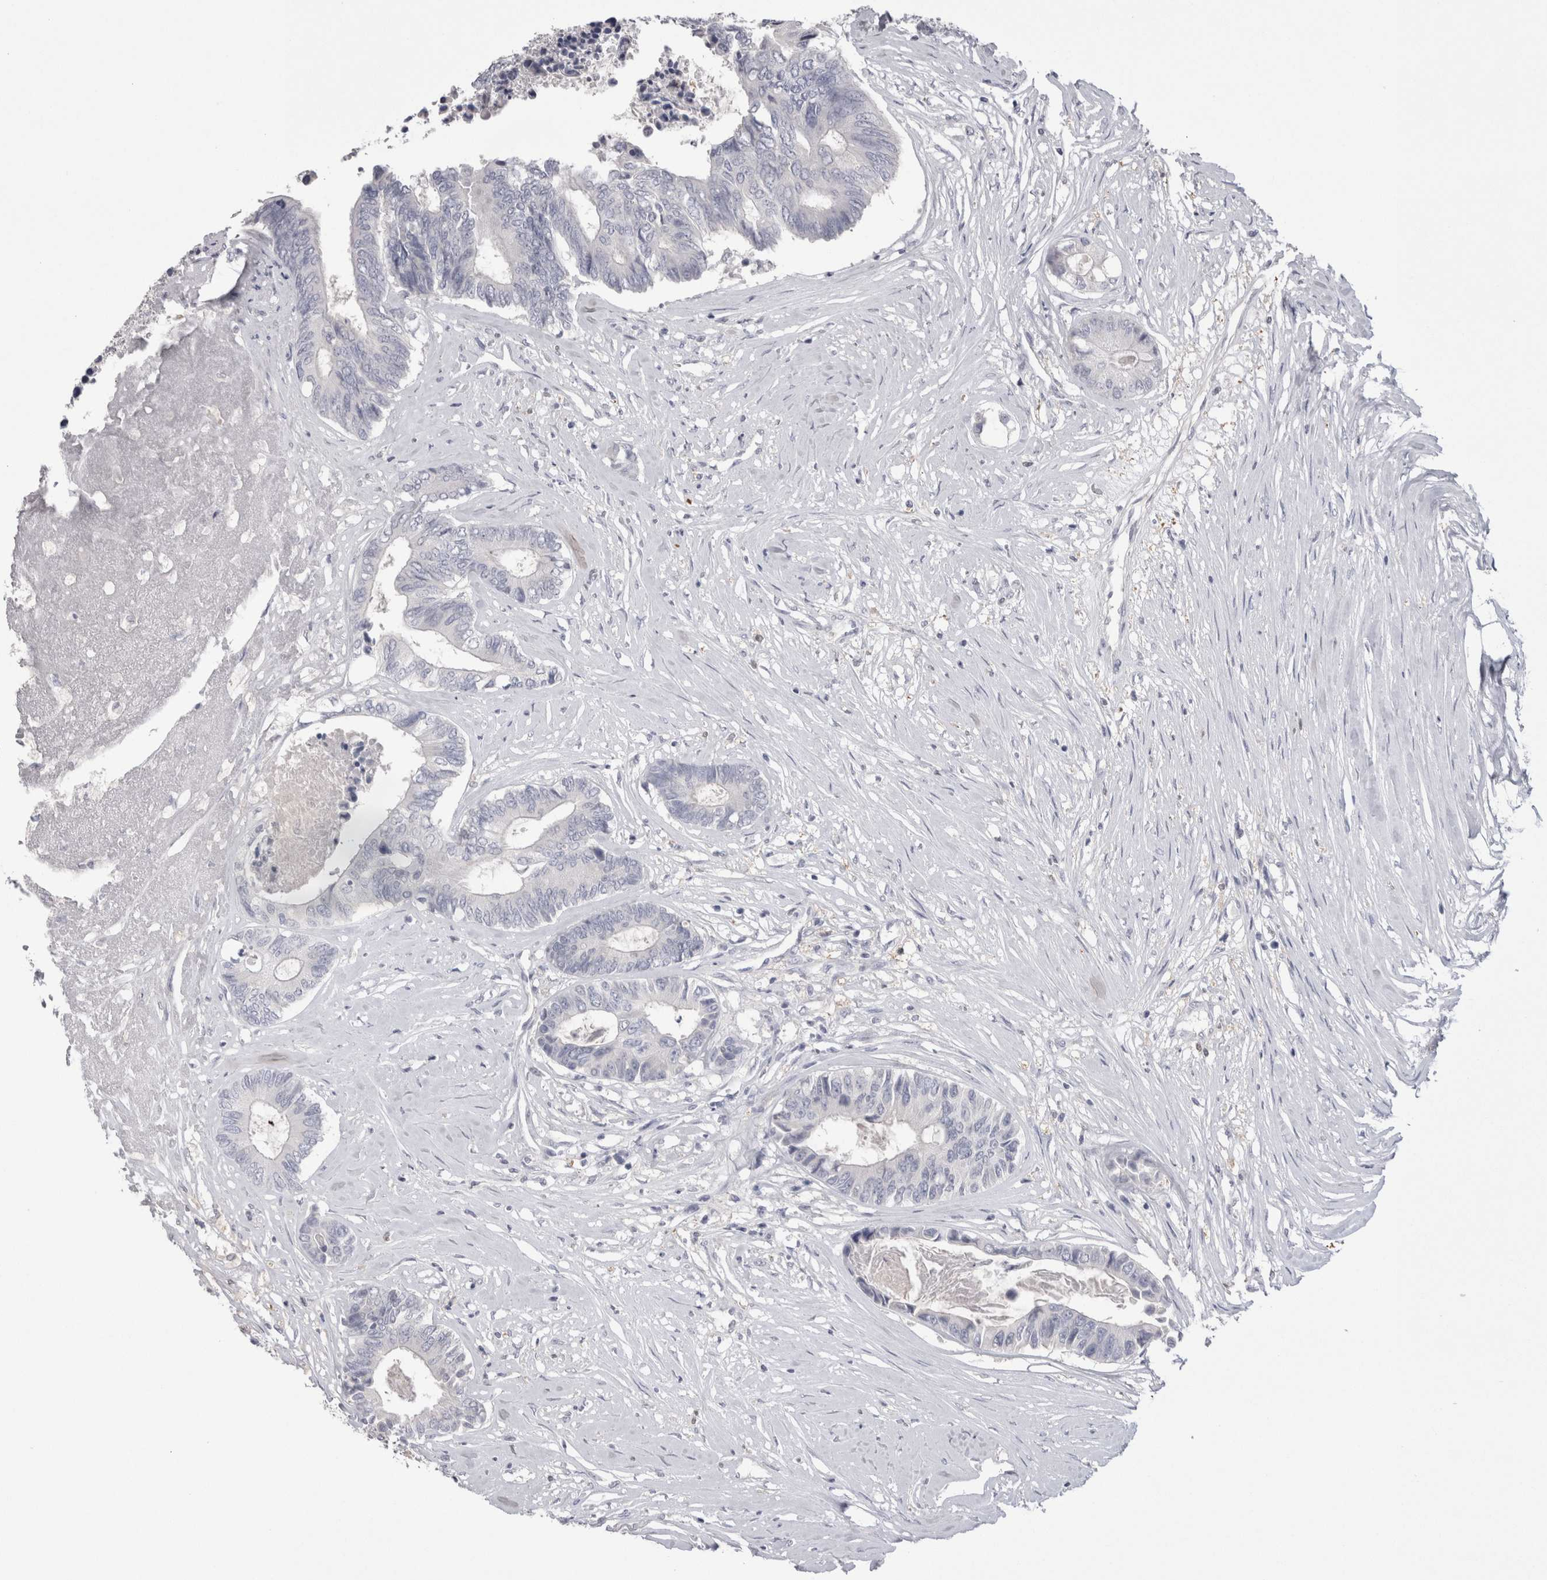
{"staining": {"intensity": "negative", "quantity": "none", "location": "none"}, "tissue": "colorectal cancer", "cell_type": "Tumor cells", "image_type": "cancer", "snomed": [{"axis": "morphology", "description": "Adenocarcinoma, NOS"}, {"axis": "topography", "description": "Rectum"}], "caption": "IHC micrograph of neoplastic tissue: human colorectal adenocarcinoma stained with DAB (3,3'-diaminobenzidine) reveals no significant protein positivity in tumor cells.", "gene": "SUCNR1", "patient": {"sex": "male", "age": 63}}